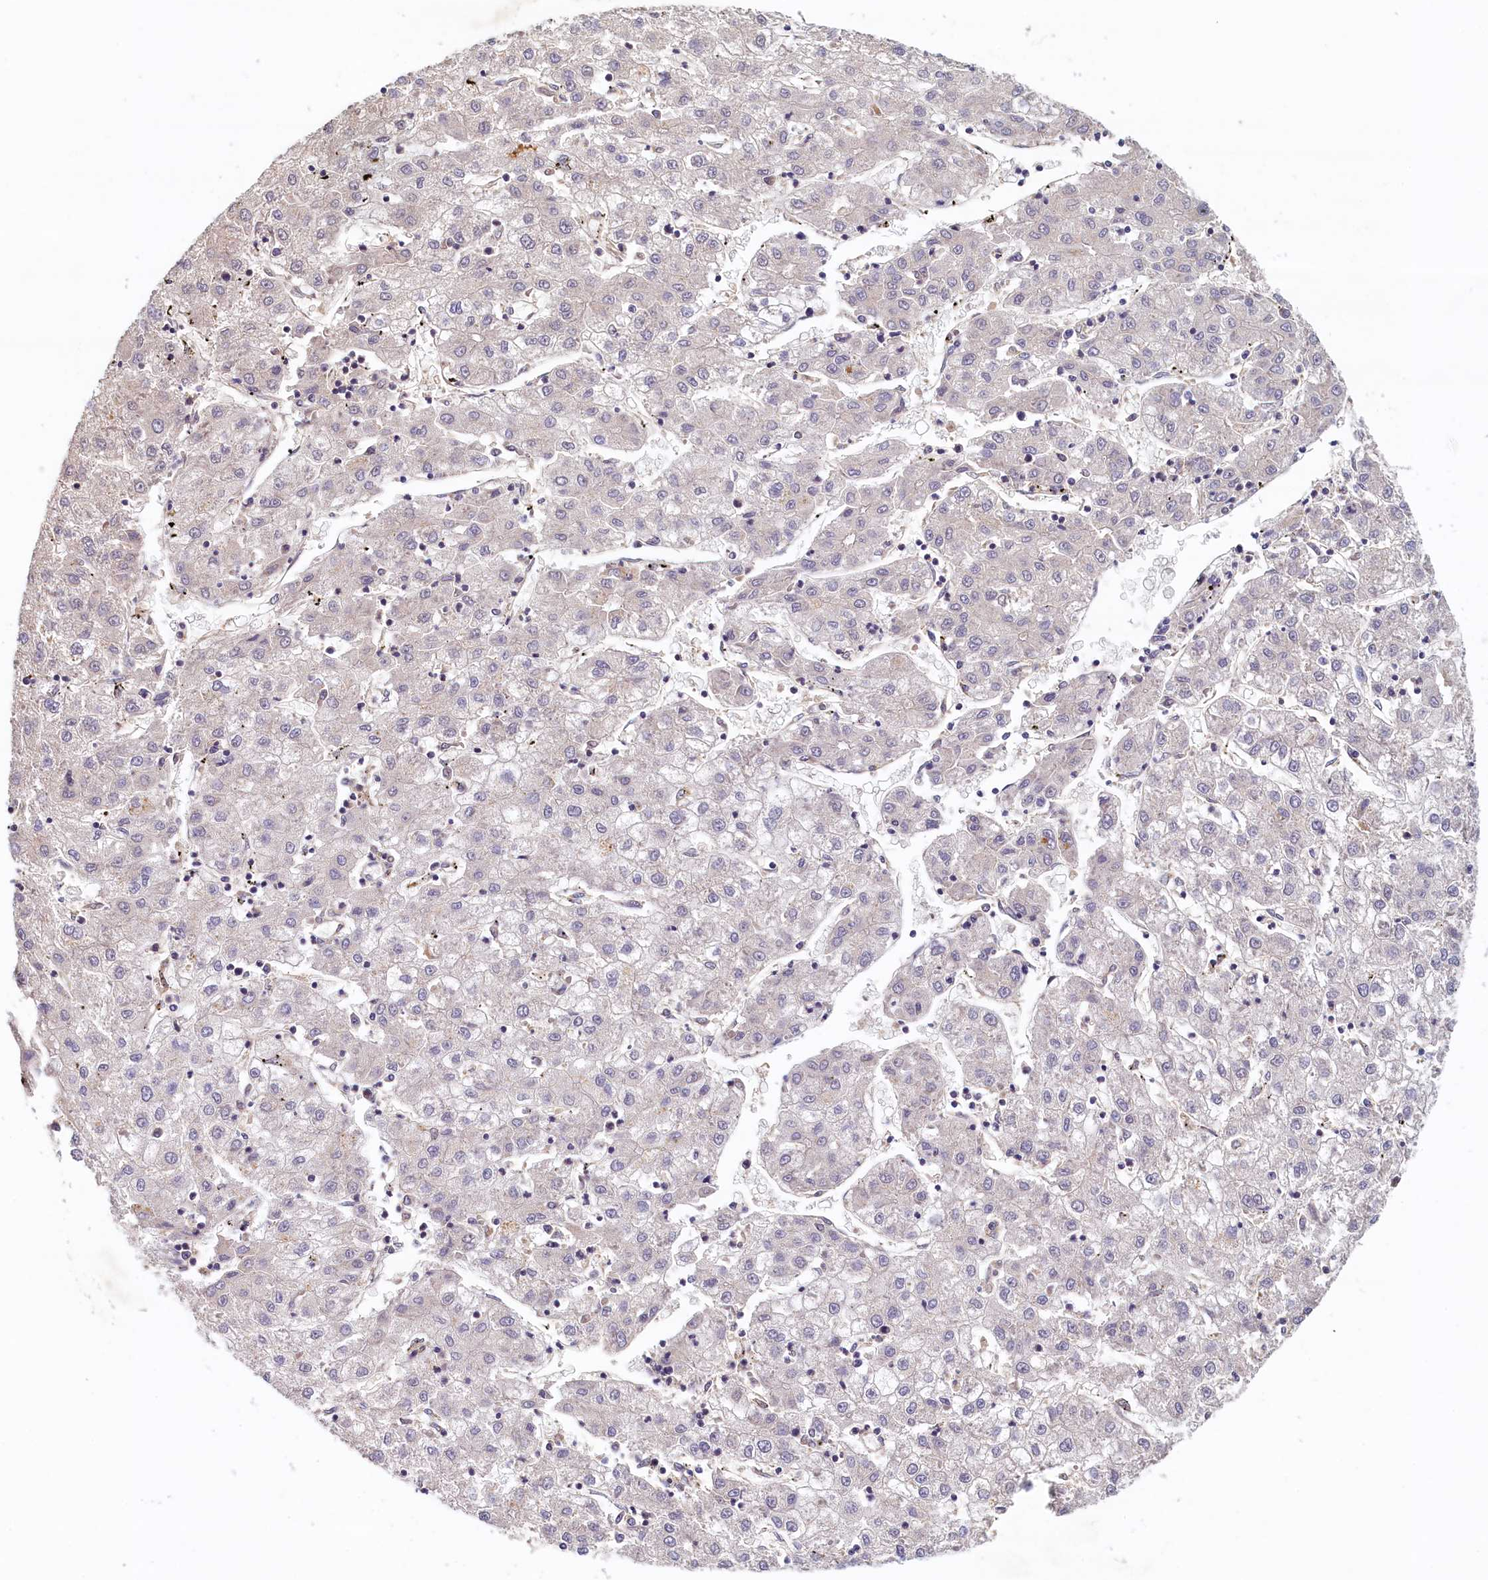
{"staining": {"intensity": "negative", "quantity": "none", "location": "none"}, "tissue": "liver cancer", "cell_type": "Tumor cells", "image_type": "cancer", "snomed": [{"axis": "morphology", "description": "Carcinoma, Hepatocellular, NOS"}, {"axis": "topography", "description": "Liver"}], "caption": "The immunohistochemistry (IHC) photomicrograph has no significant staining in tumor cells of liver cancer (hepatocellular carcinoma) tissue.", "gene": "NUBP2", "patient": {"sex": "male", "age": 72}}